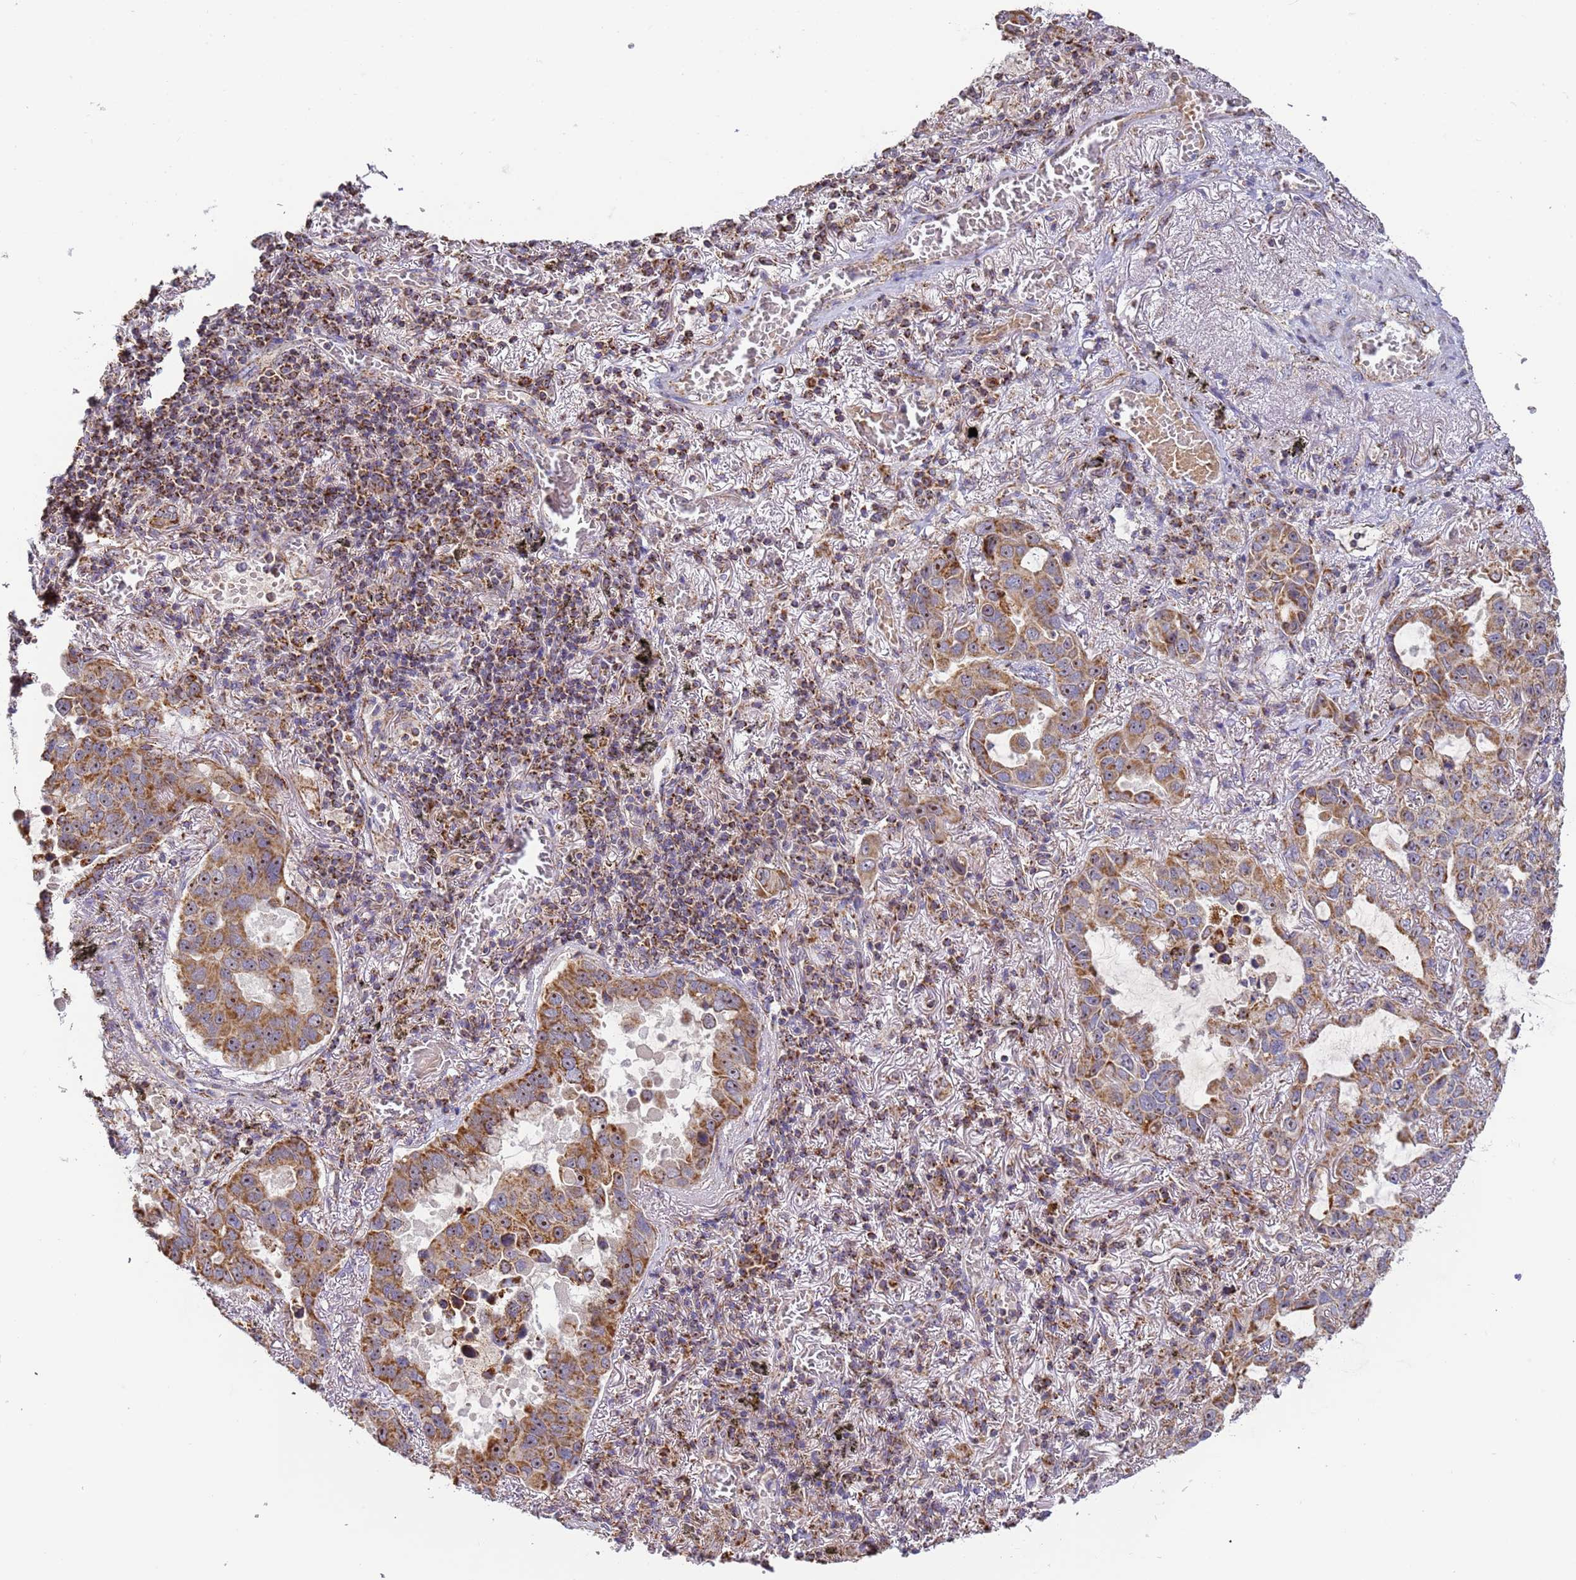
{"staining": {"intensity": "moderate", "quantity": ">75%", "location": "cytoplasmic/membranous,nuclear"}, "tissue": "lung cancer", "cell_type": "Tumor cells", "image_type": "cancer", "snomed": [{"axis": "morphology", "description": "Adenocarcinoma, NOS"}, {"axis": "topography", "description": "Lung"}], "caption": "IHC (DAB) staining of lung cancer (adenocarcinoma) shows moderate cytoplasmic/membranous and nuclear protein expression in about >75% of tumor cells.", "gene": "FRG2C", "patient": {"sex": "male", "age": 64}}